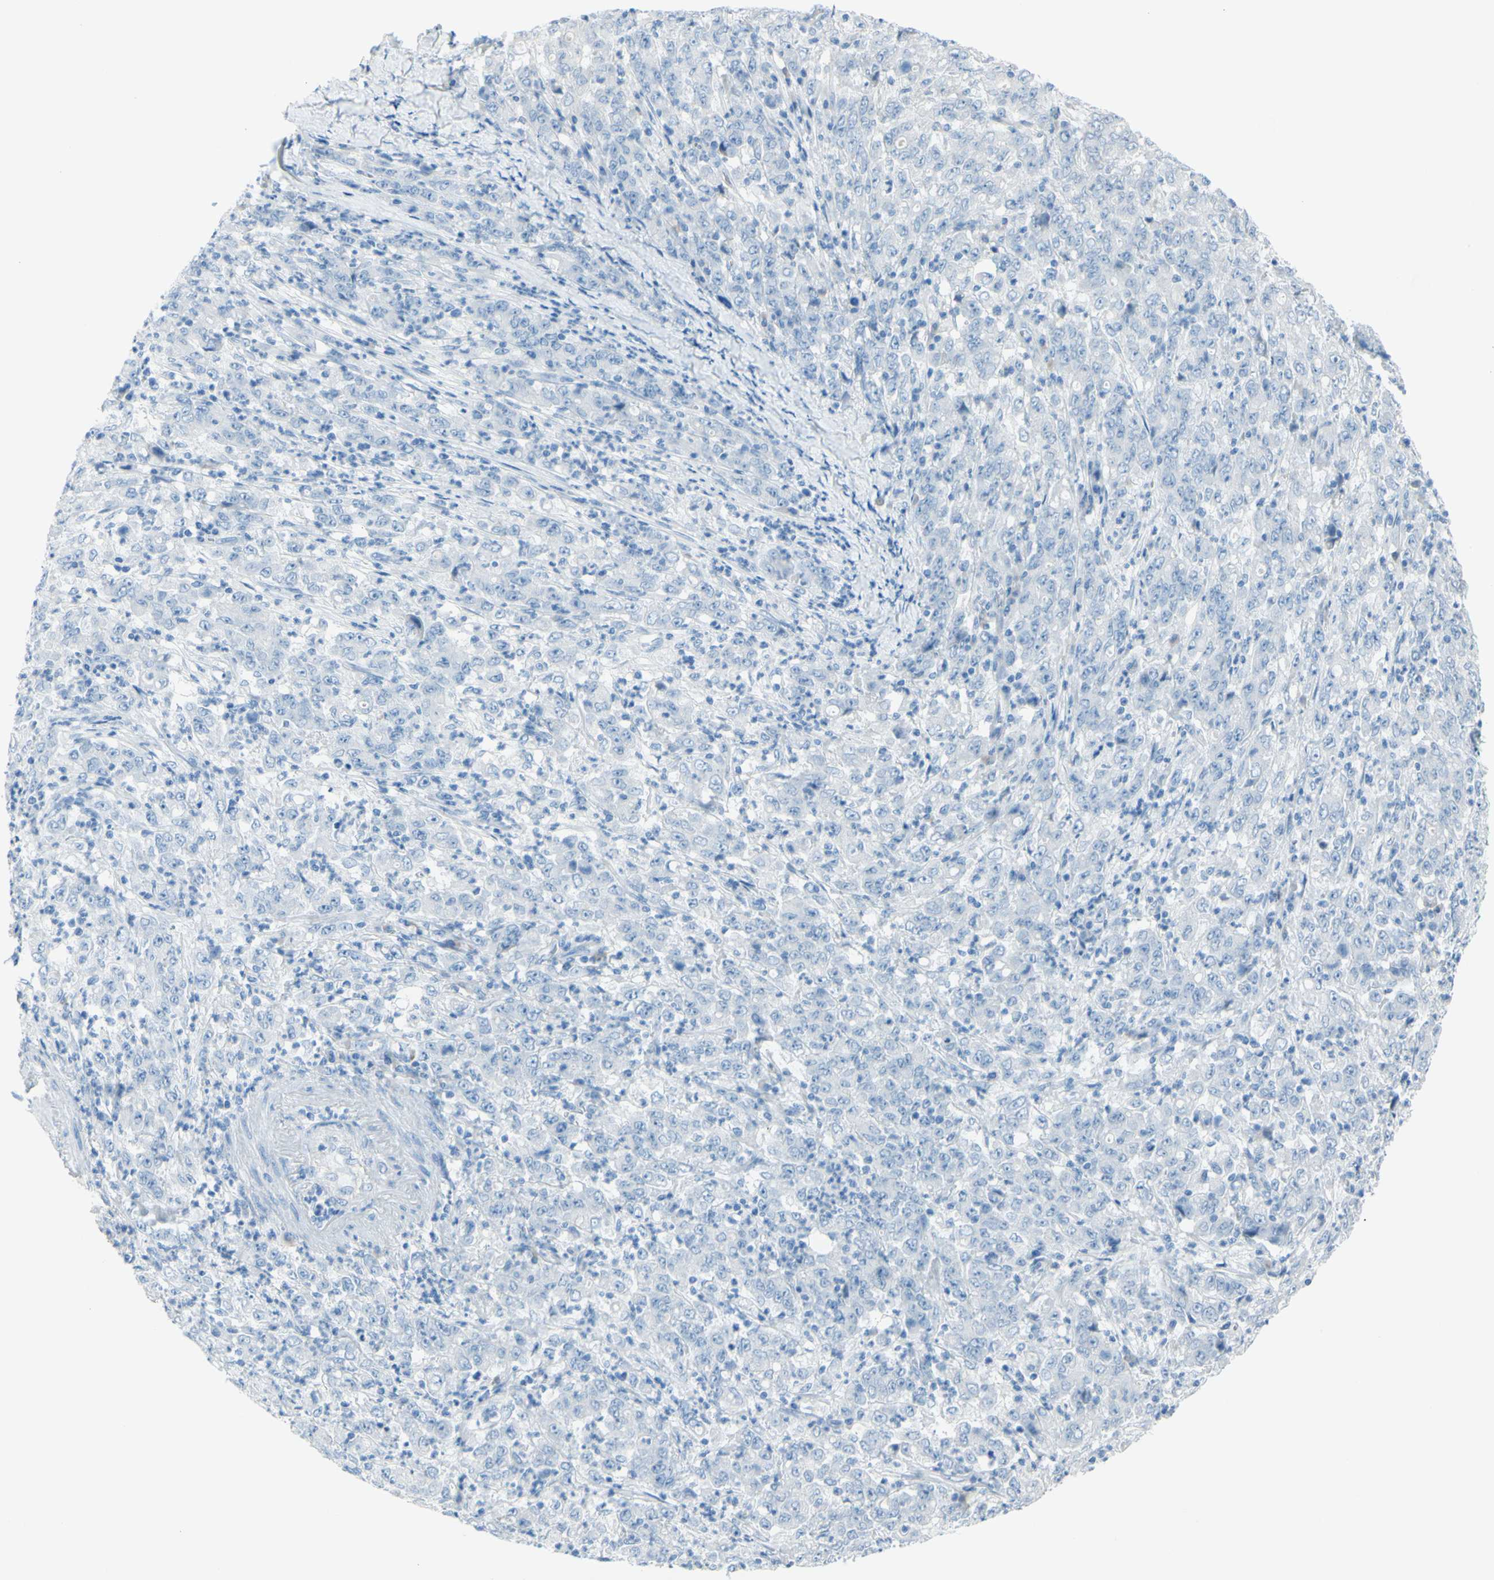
{"staining": {"intensity": "negative", "quantity": "none", "location": "none"}, "tissue": "stomach cancer", "cell_type": "Tumor cells", "image_type": "cancer", "snomed": [{"axis": "morphology", "description": "Adenocarcinoma, NOS"}, {"axis": "topography", "description": "Stomach, lower"}], "caption": "Immunohistochemical staining of adenocarcinoma (stomach) reveals no significant staining in tumor cells.", "gene": "TFPI2", "patient": {"sex": "female", "age": 71}}